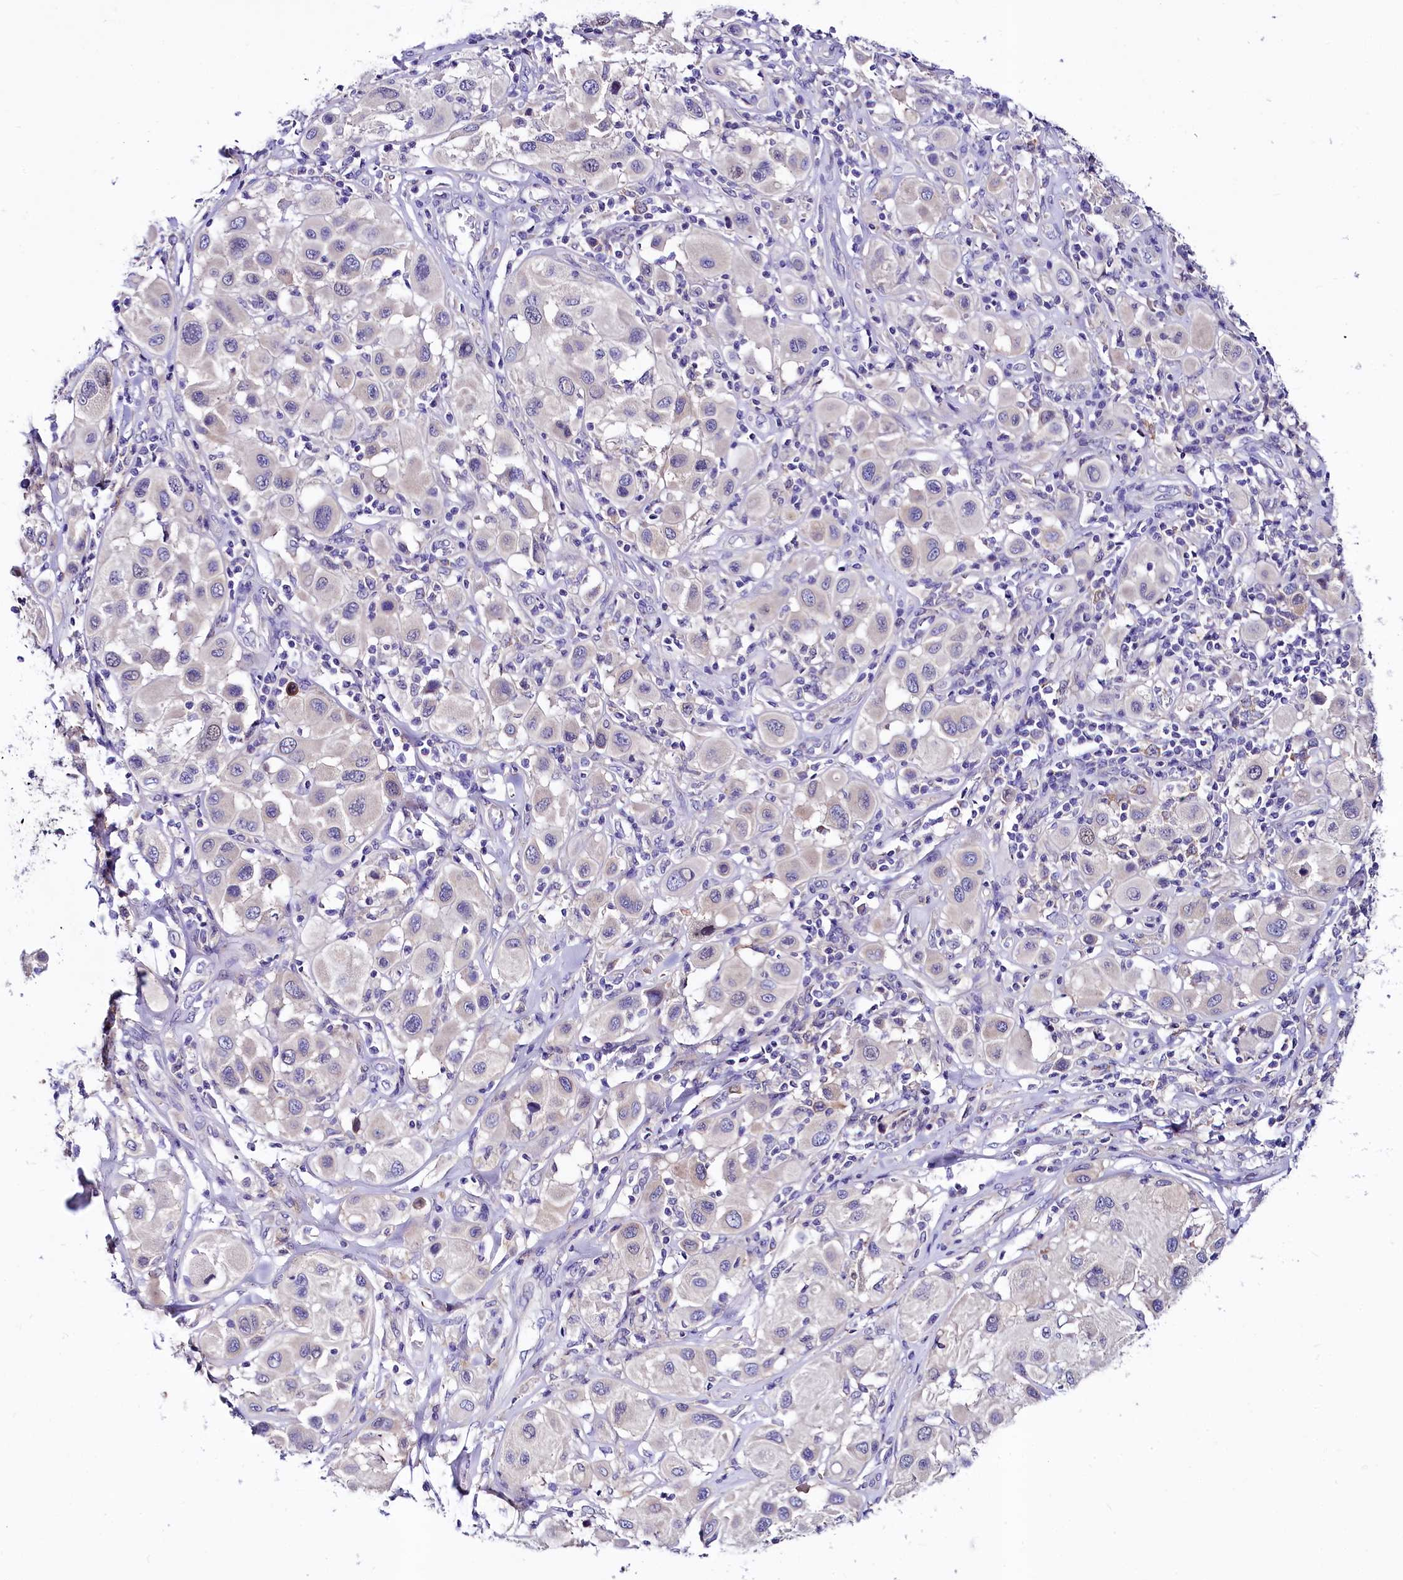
{"staining": {"intensity": "negative", "quantity": "none", "location": "none"}, "tissue": "melanoma", "cell_type": "Tumor cells", "image_type": "cancer", "snomed": [{"axis": "morphology", "description": "Malignant melanoma, Metastatic site"}, {"axis": "topography", "description": "Skin"}], "caption": "DAB immunohistochemical staining of human malignant melanoma (metastatic site) reveals no significant positivity in tumor cells.", "gene": "ABHD5", "patient": {"sex": "male", "age": 41}}